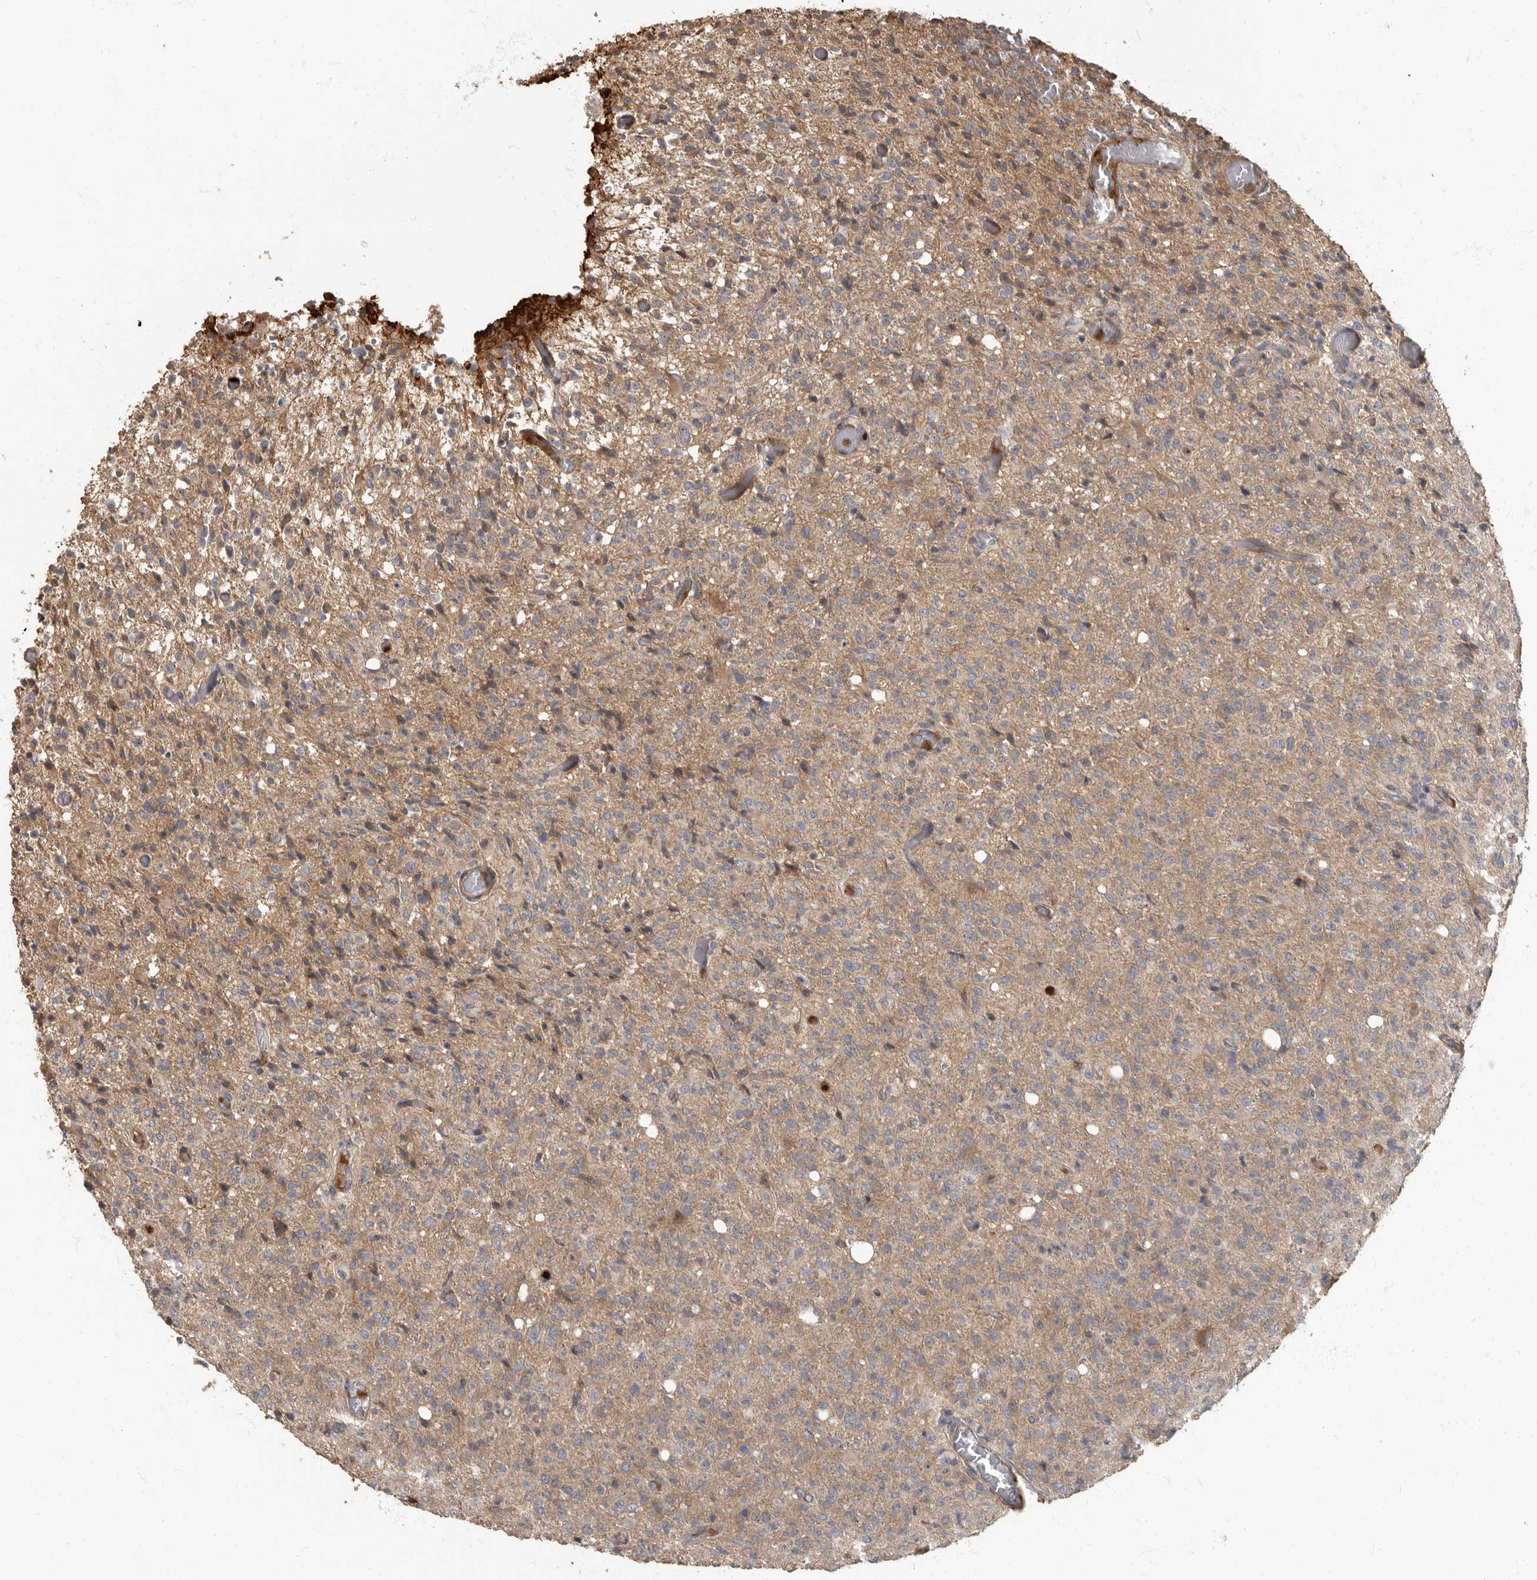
{"staining": {"intensity": "moderate", "quantity": ">75%", "location": "cytoplasmic/membranous"}, "tissue": "glioma", "cell_type": "Tumor cells", "image_type": "cancer", "snomed": [{"axis": "morphology", "description": "Glioma, malignant, High grade"}, {"axis": "topography", "description": "Brain"}], "caption": "Glioma stained with a brown dye demonstrates moderate cytoplasmic/membranous positive staining in approximately >75% of tumor cells.", "gene": "DAAM1", "patient": {"sex": "female", "age": 57}}